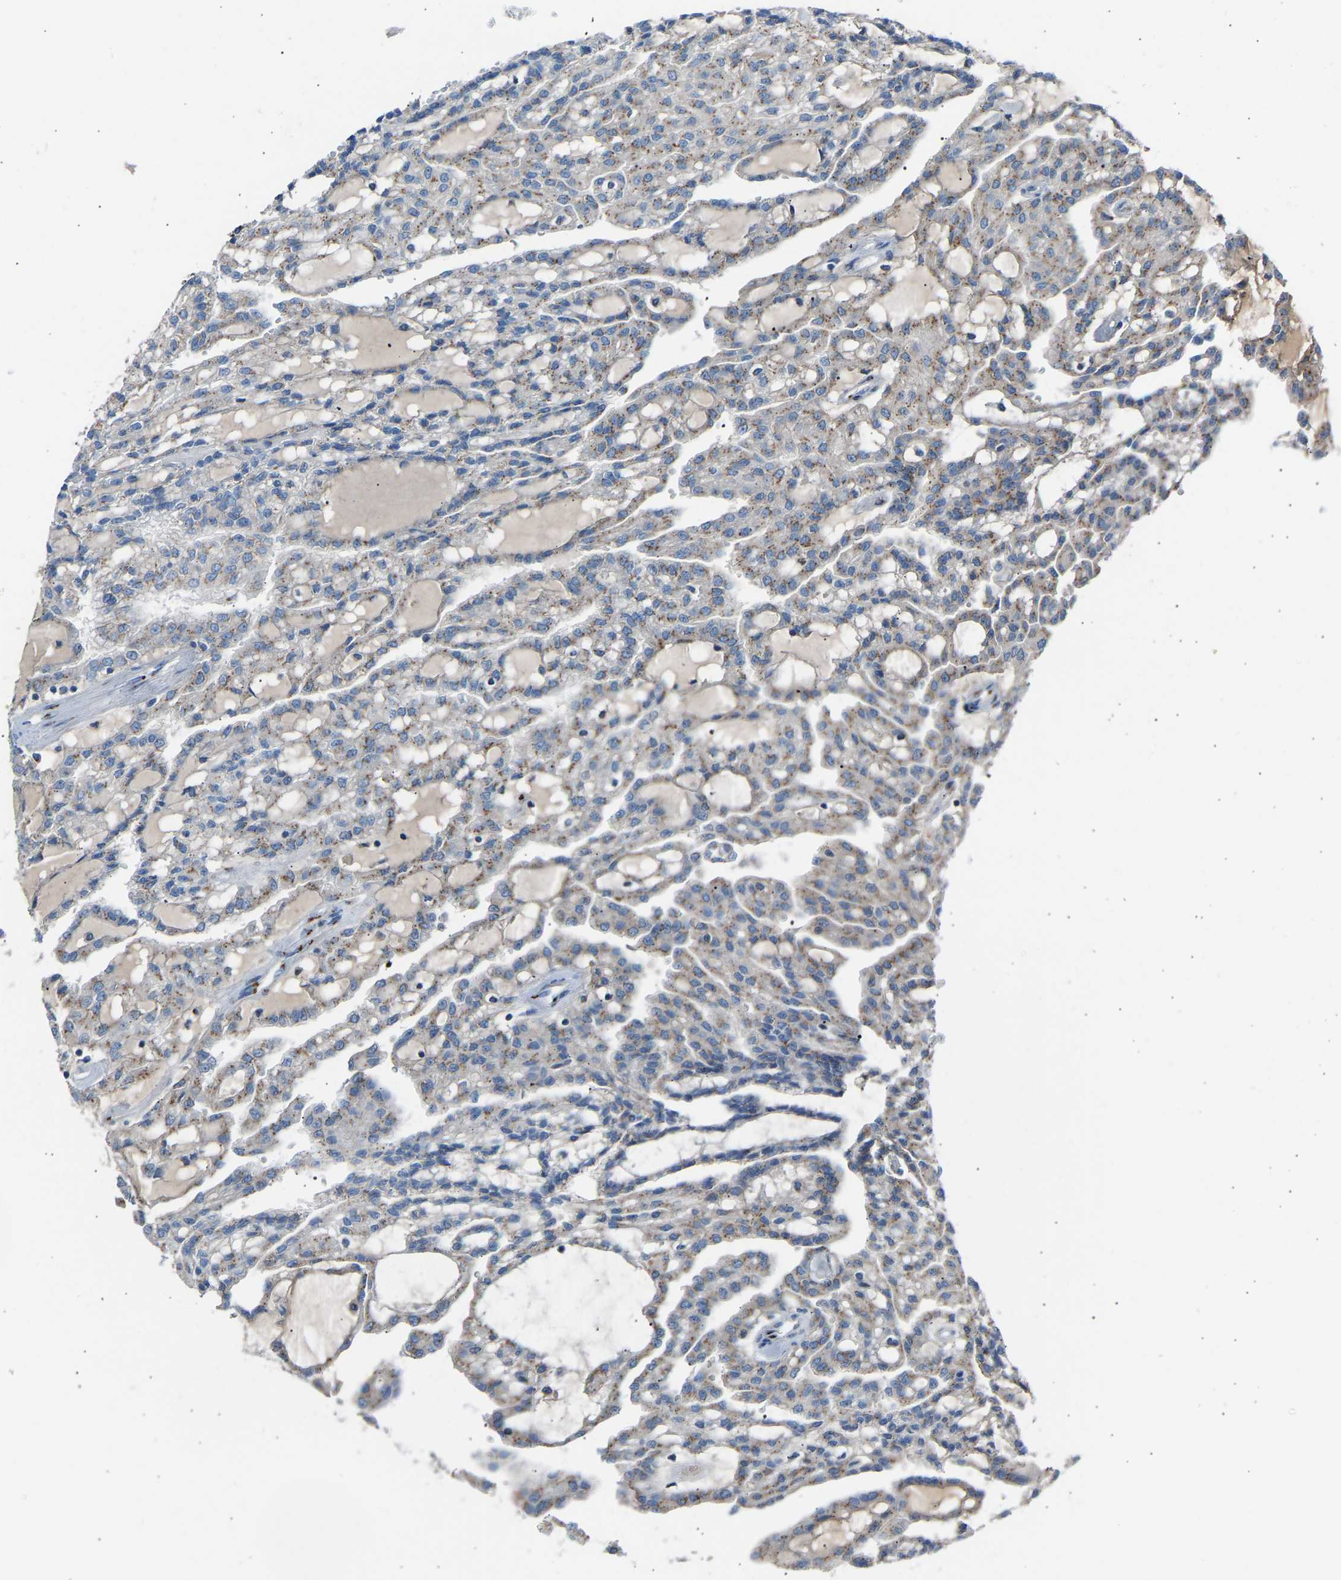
{"staining": {"intensity": "moderate", "quantity": ">75%", "location": "cytoplasmic/membranous"}, "tissue": "renal cancer", "cell_type": "Tumor cells", "image_type": "cancer", "snomed": [{"axis": "morphology", "description": "Adenocarcinoma, NOS"}, {"axis": "topography", "description": "Kidney"}], "caption": "Adenocarcinoma (renal) stained with a protein marker shows moderate staining in tumor cells.", "gene": "CYREN", "patient": {"sex": "male", "age": 63}}